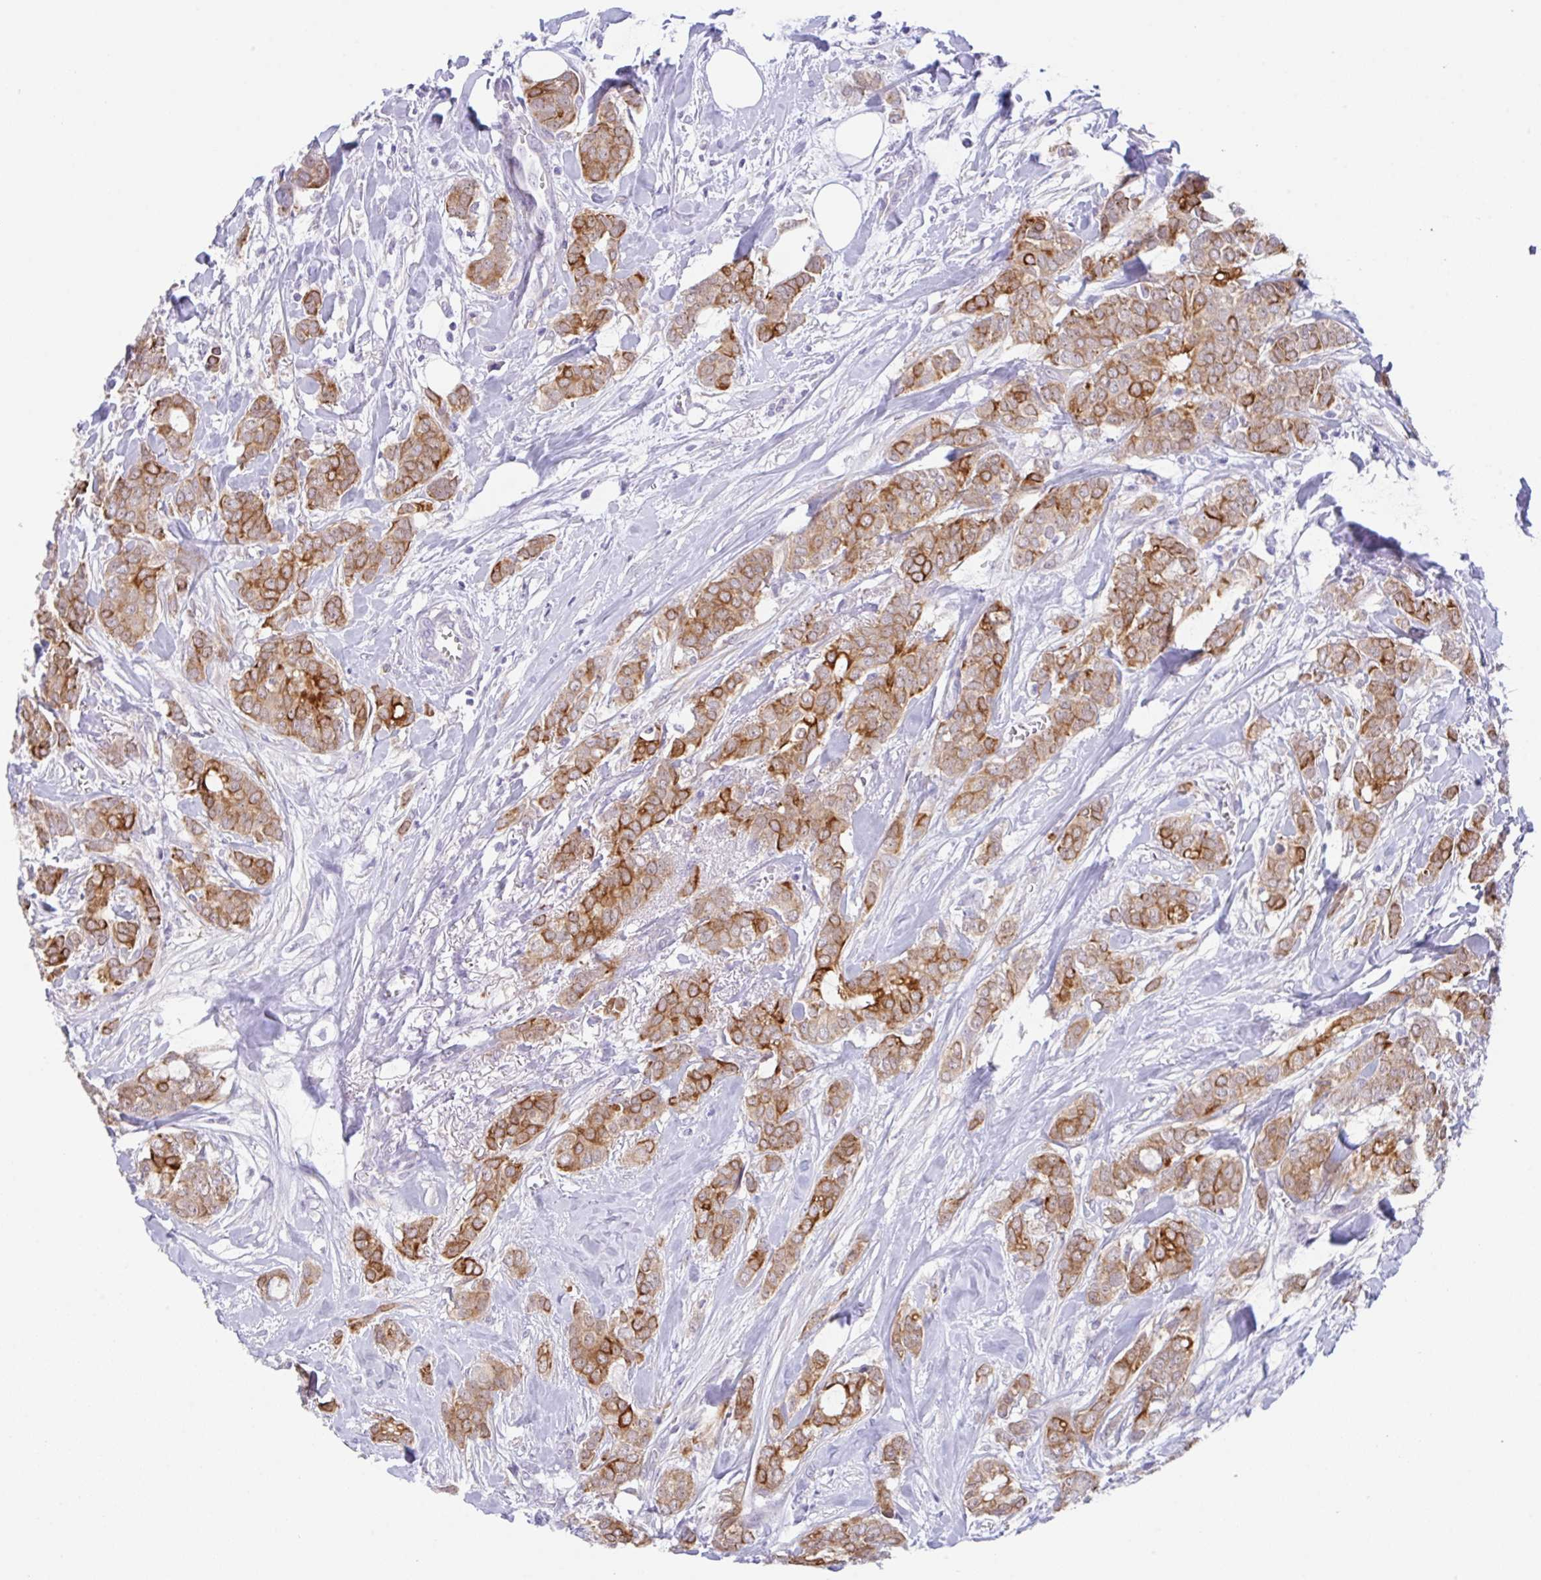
{"staining": {"intensity": "moderate", "quantity": ">75%", "location": "cytoplasmic/membranous"}, "tissue": "breast cancer", "cell_type": "Tumor cells", "image_type": "cancer", "snomed": [{"axis": "morphology", "description": "Duct carcinoma"}, {"axis": "topography", "description": "Breast"}], "caption": "IHC (DAB) staining of breast cancer (intraductal carcinoma) demonstrates moderate cytoplasmic/membranous protein positivity in approximately >75% of tumor cells. (brown staining indicates protein expression, while blue staining denotes nuclei).", "gene": "TRAF4", "patient": {"sex": "female", "age": 84}}